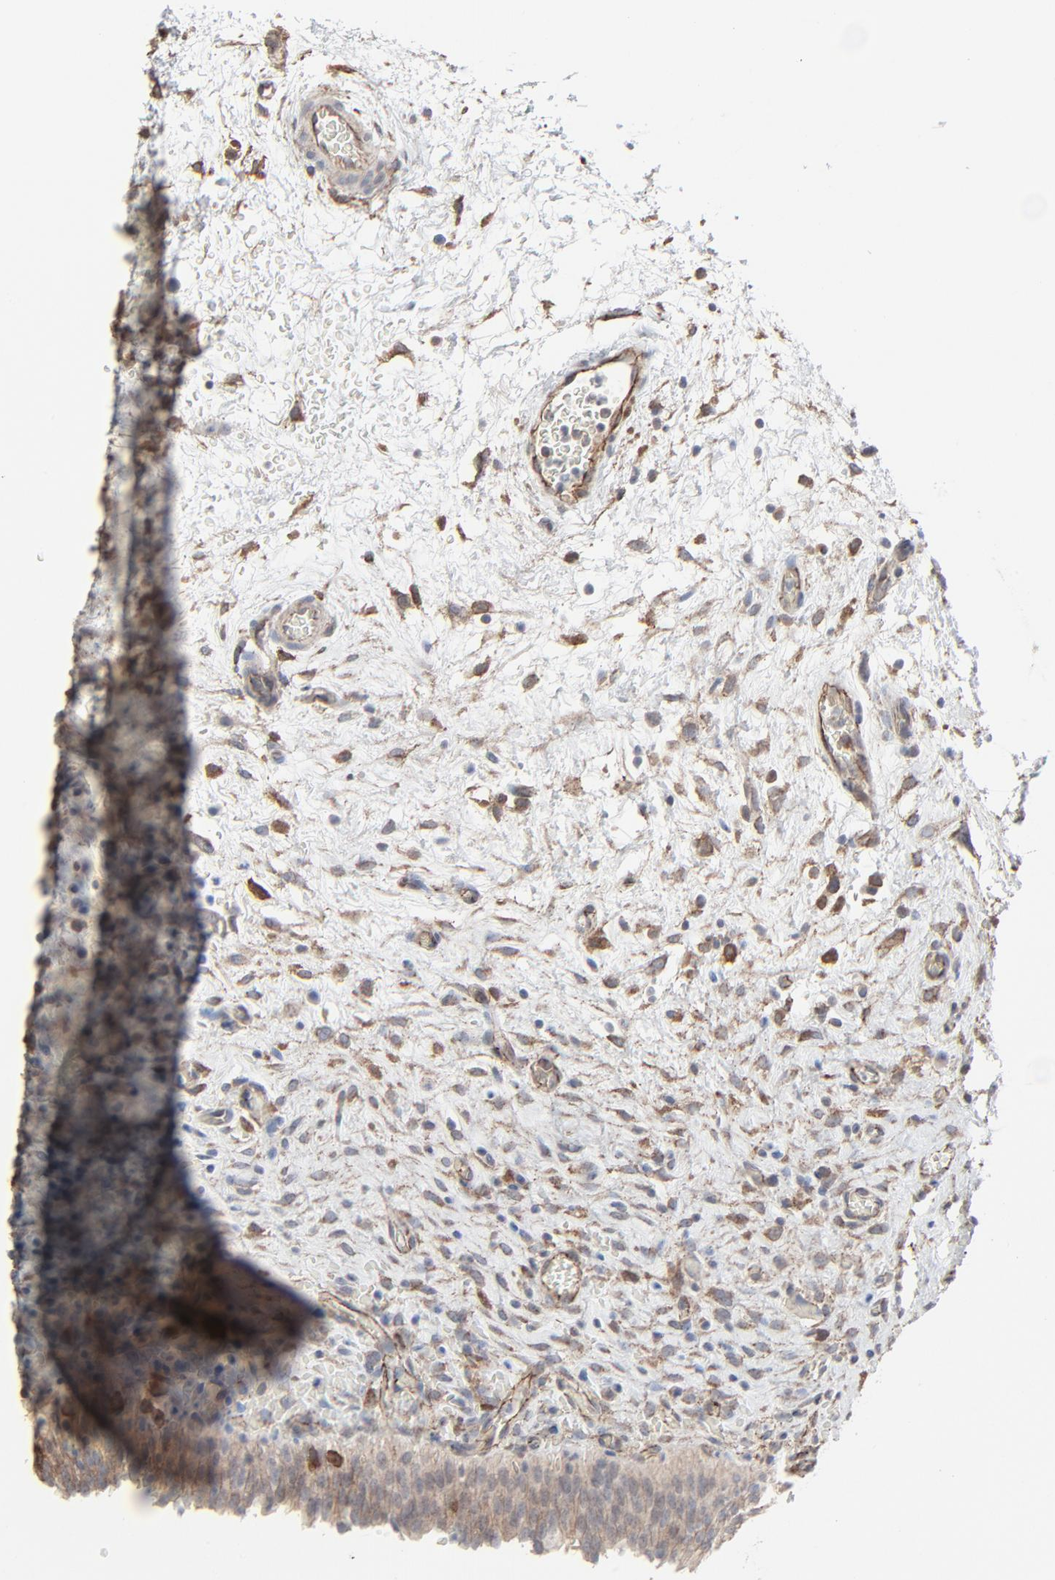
{"staining": {"intensity": "moderate", "quantity": ">75%", "location": "cytoplasmic/membranous"}, "tissue": "urinary bladder", "cell_type": "Urothelial cells", "image_type": "normal", "snomed": [{"axis": "morphology", "description": "Normal tissue, NOS"}, {"axis": "topography", "description": "Urinary bladder"}], "caption": "The histopathology image demonstrates staining of unremarkable urinary bladder, revealing moderate cytoplasmic/membranous protein staining (brown color) within urothelial cells. (Stains: DAB in brown, nuclei in blue, Microscopy: brightfield microscopy at high magnification).", "gene": "CTNND1", "patient": {"sex": "male", "age": 51}}